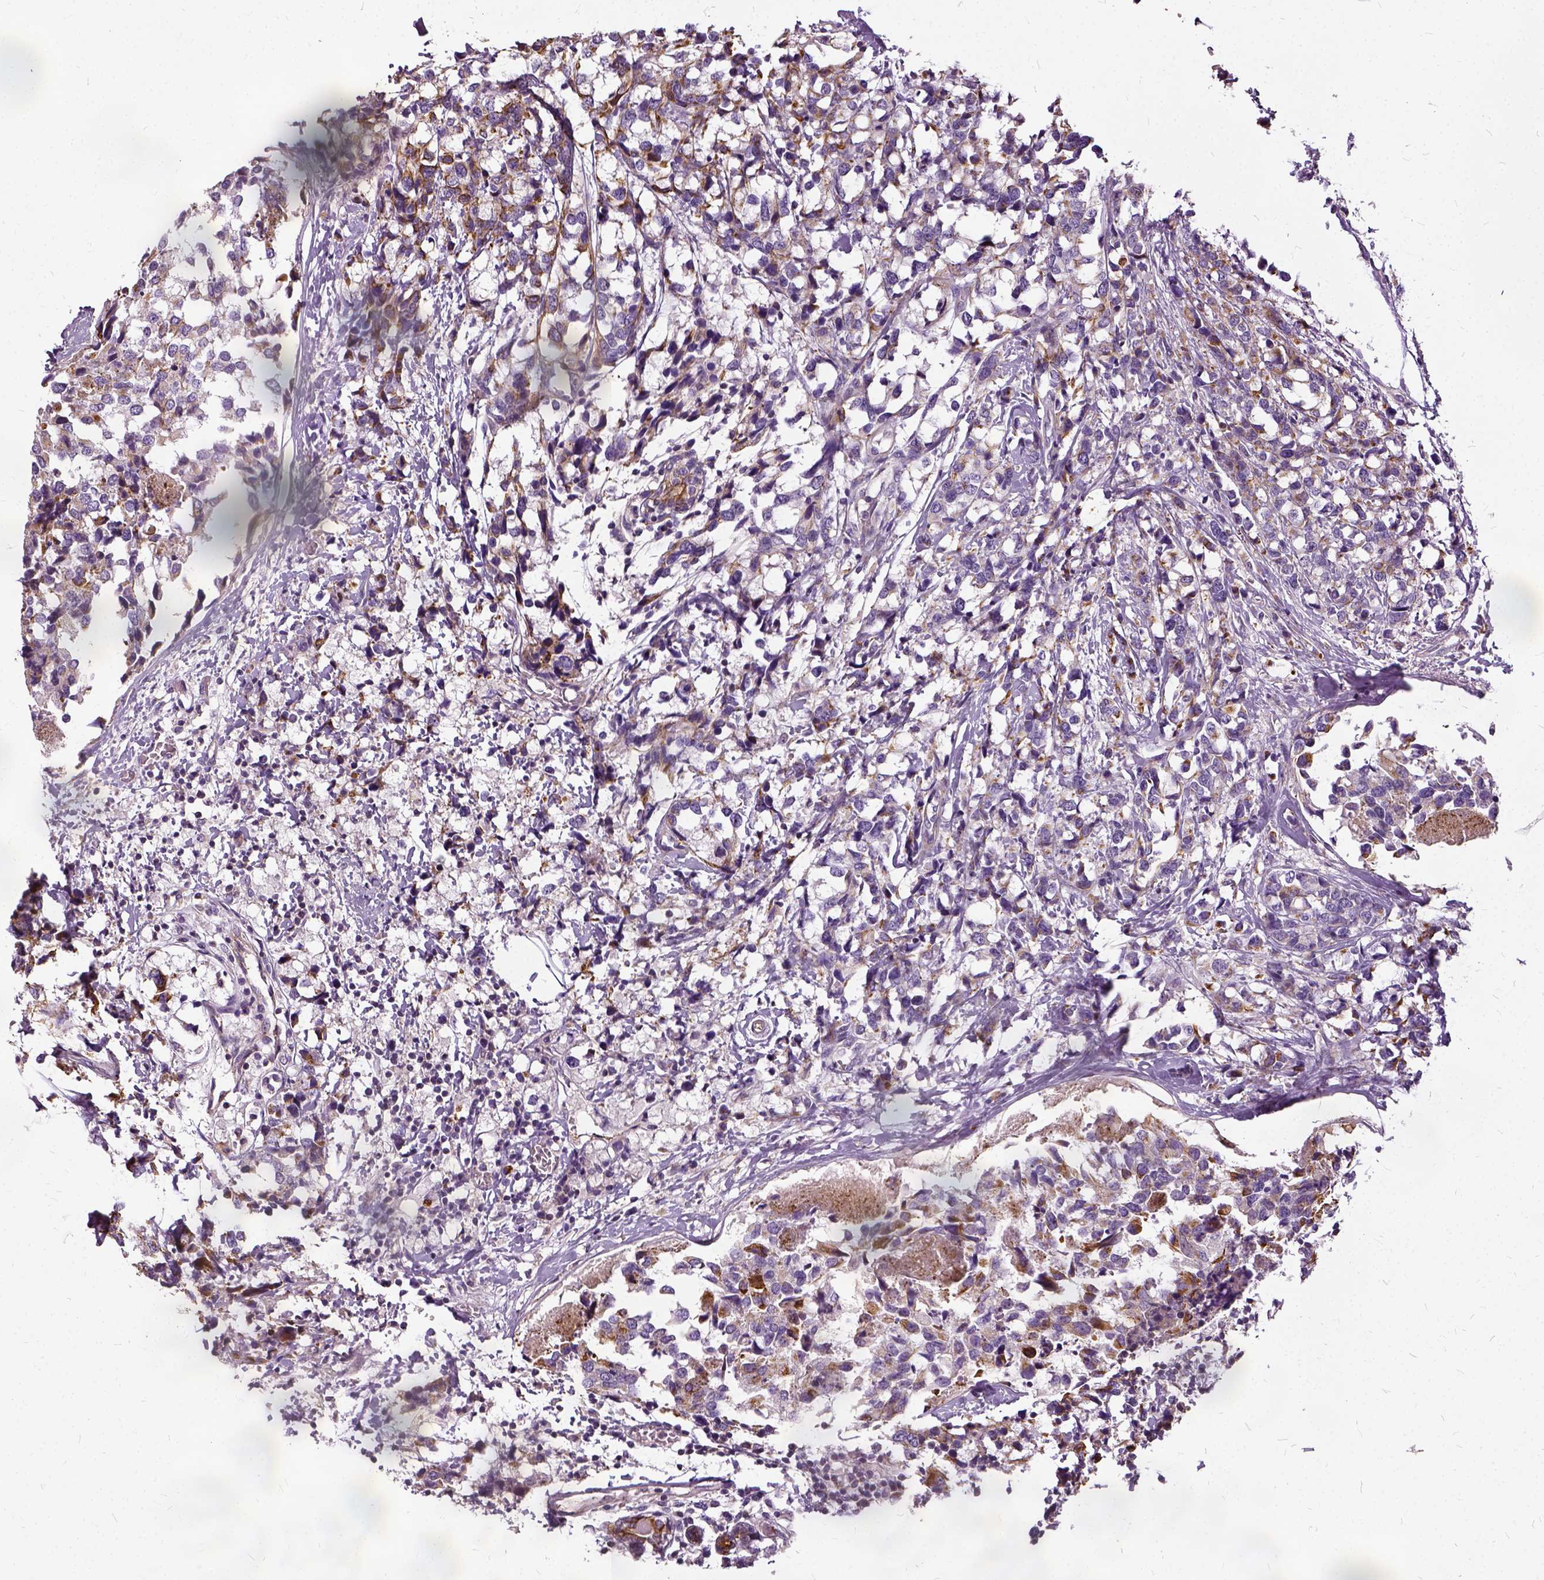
{"staining": {"intensity": "moderate", "quantity": "25%-75%", "location": "cytoplasmic/membranous"}, "tissue": "breast cancer", "cell_type": "Tumor cells", "image_type": "cancer", "snomed": [{"axis": "morphology", "description": "Lobular carcinoma"}, {"axis": "topography", "description": "Breast"}], "caption": "Tumor cells exhibit medium levels of moderate cytoplasmic/membranous staining in about 25%-75% of cells in breast cancer (lobular carcinoma).", "gene": "ILRUN", "patient": {"sex": "female", "age": 59}}